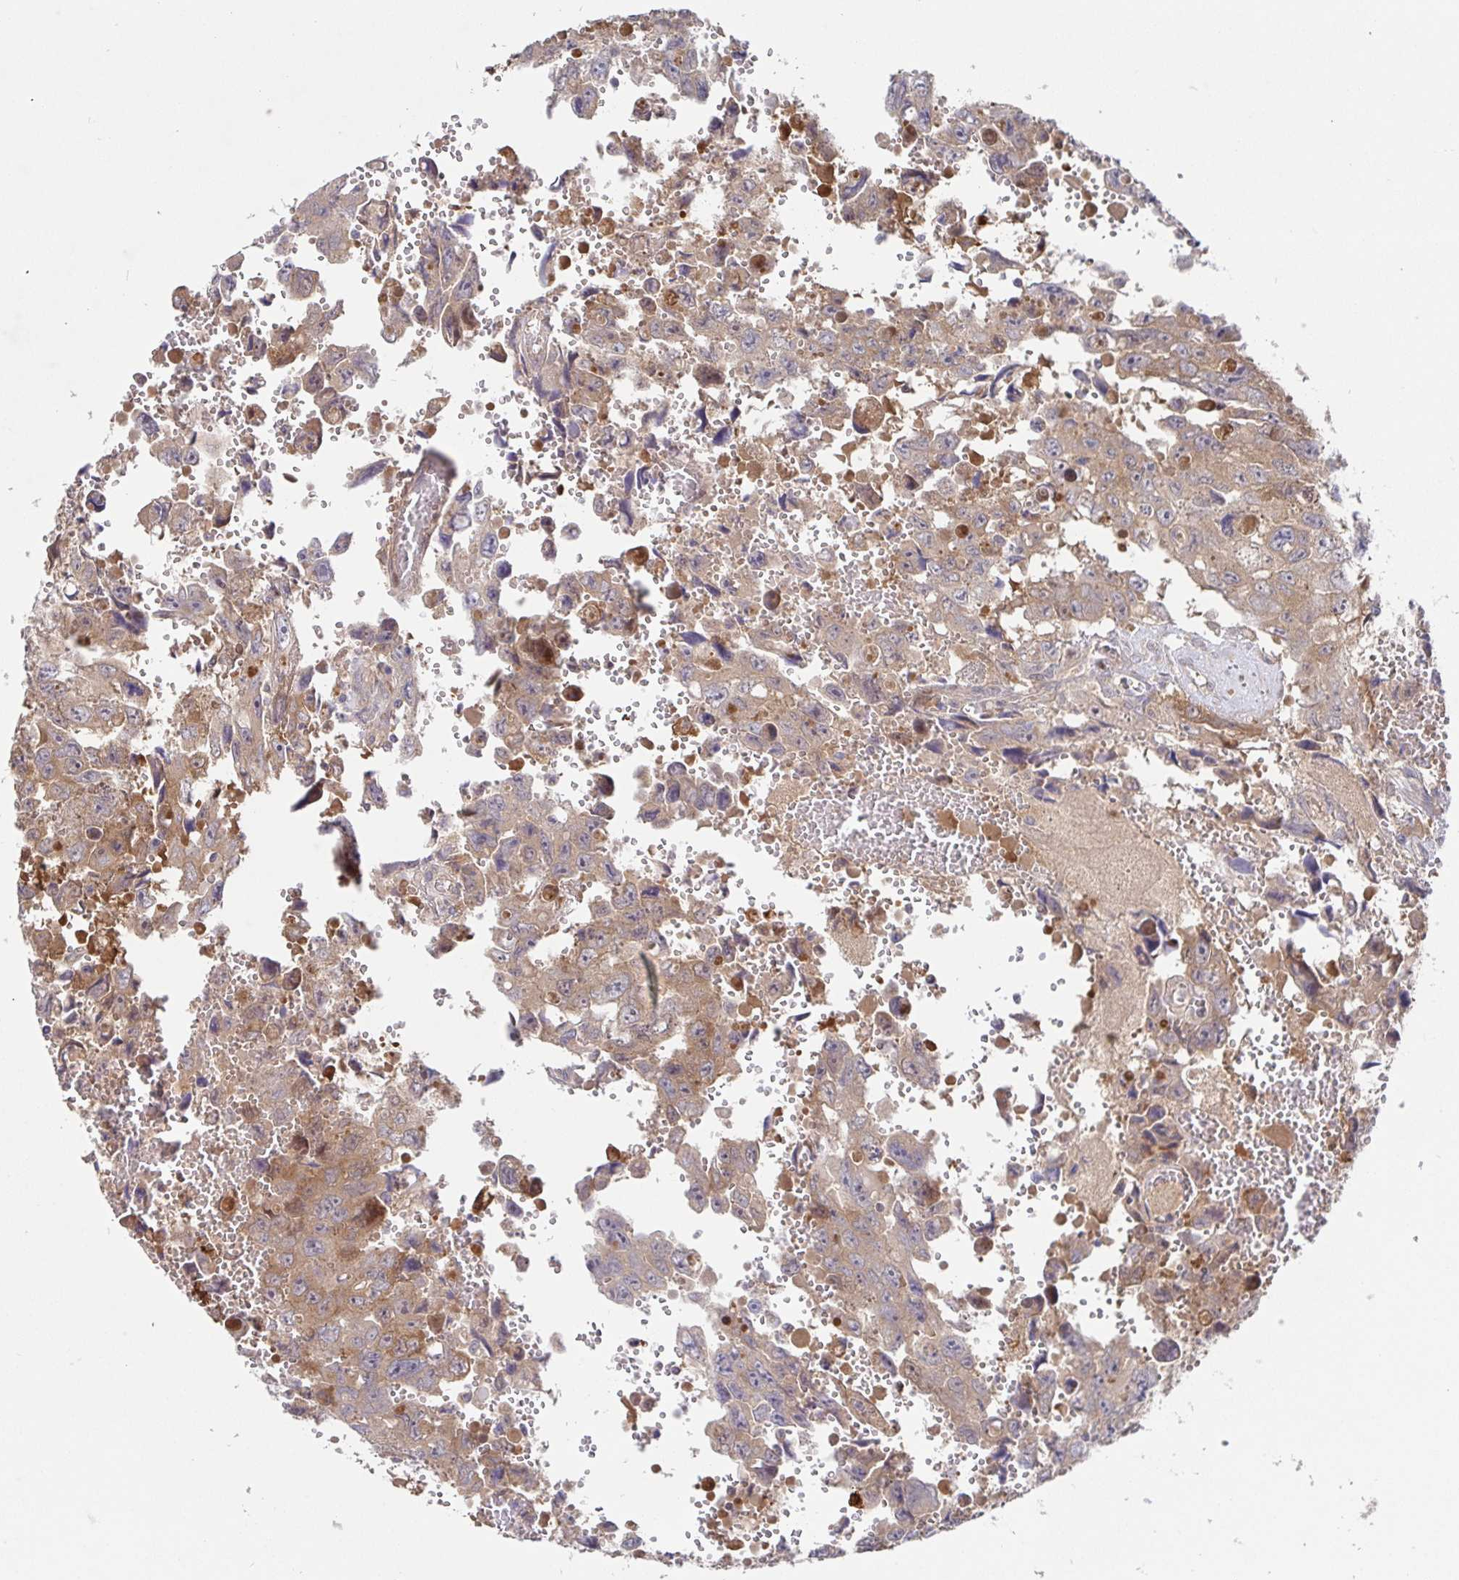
{"staining": {"intensity": "weak", "quantity": ">75%", "location": "cytoplasmic/membranous"}, "tissue": "testis cancer", "cell_type": "Tumor cells", "image_type": "cancer", "snomed": [{"axis": "morphology", "description": "Seminoma, NOS"}, {"axis": "topography", "description": "Testis"}], "caption": "High-power microscopy captured an immunohistochemistry image of seminoma (testis), revealing weak cytoplasmic/membranous positivity in about >75% of tumor cells. Immunohistochemistry stains the protein of interest in brown and the nuclei are stained blue.", "gene": "AACS", "patient": {"sex": "male", "age": 26}}